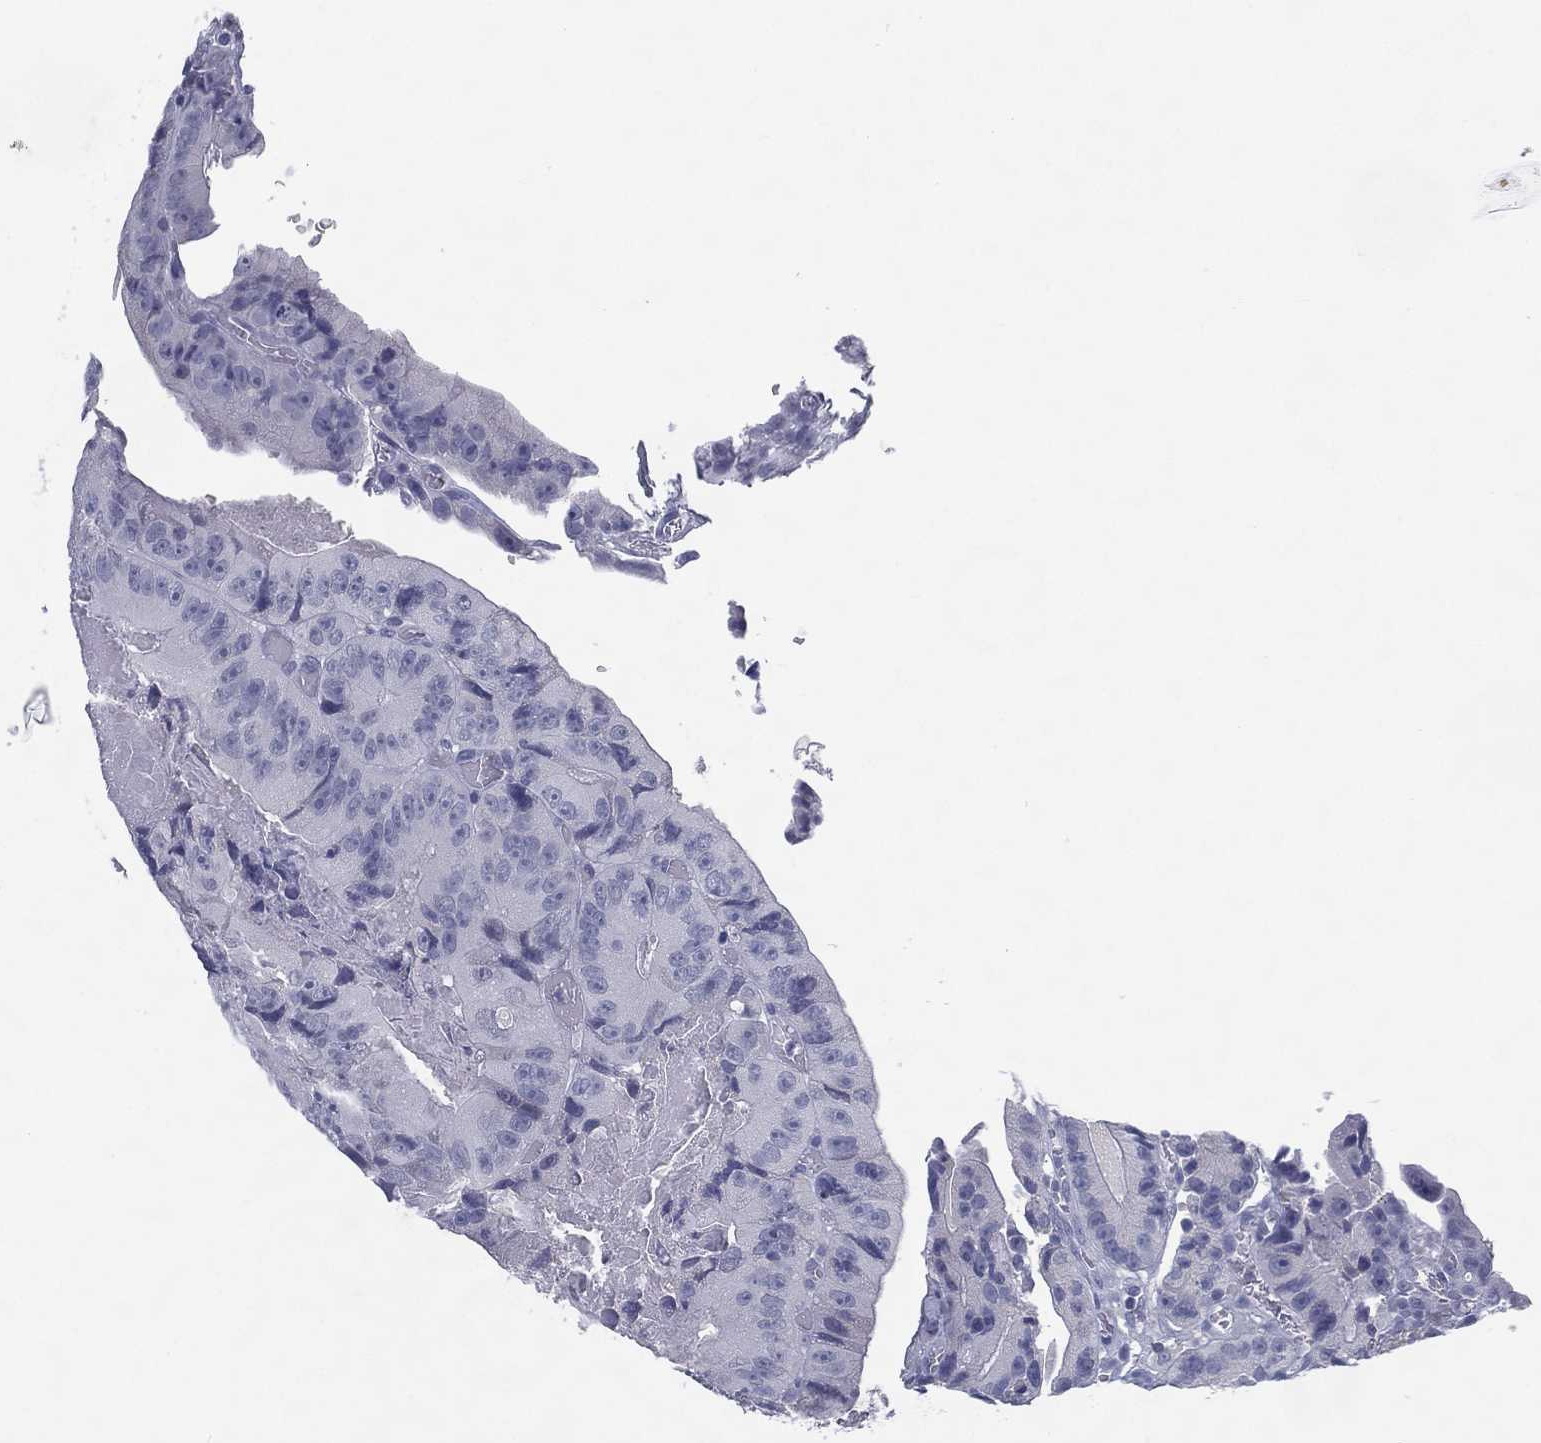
{"staining": {"intensity": "negative", "quantity": "none", "location": "none"}, "tissue": "colorectal cancer", "cell_type": "Tumor cells", "image_type": "cancer", "snomed": [{"axis": "morphology", "description": "Adenocarcinoma, NOS"}, {"axis": "topography", "description": "Colon"}], "caption": "IHC of colorectal cancer (adenocarcinoma) displays no staining in tumor cells.", "gene": "KRT35", "patient": {"sex": "female", "age": 86}}